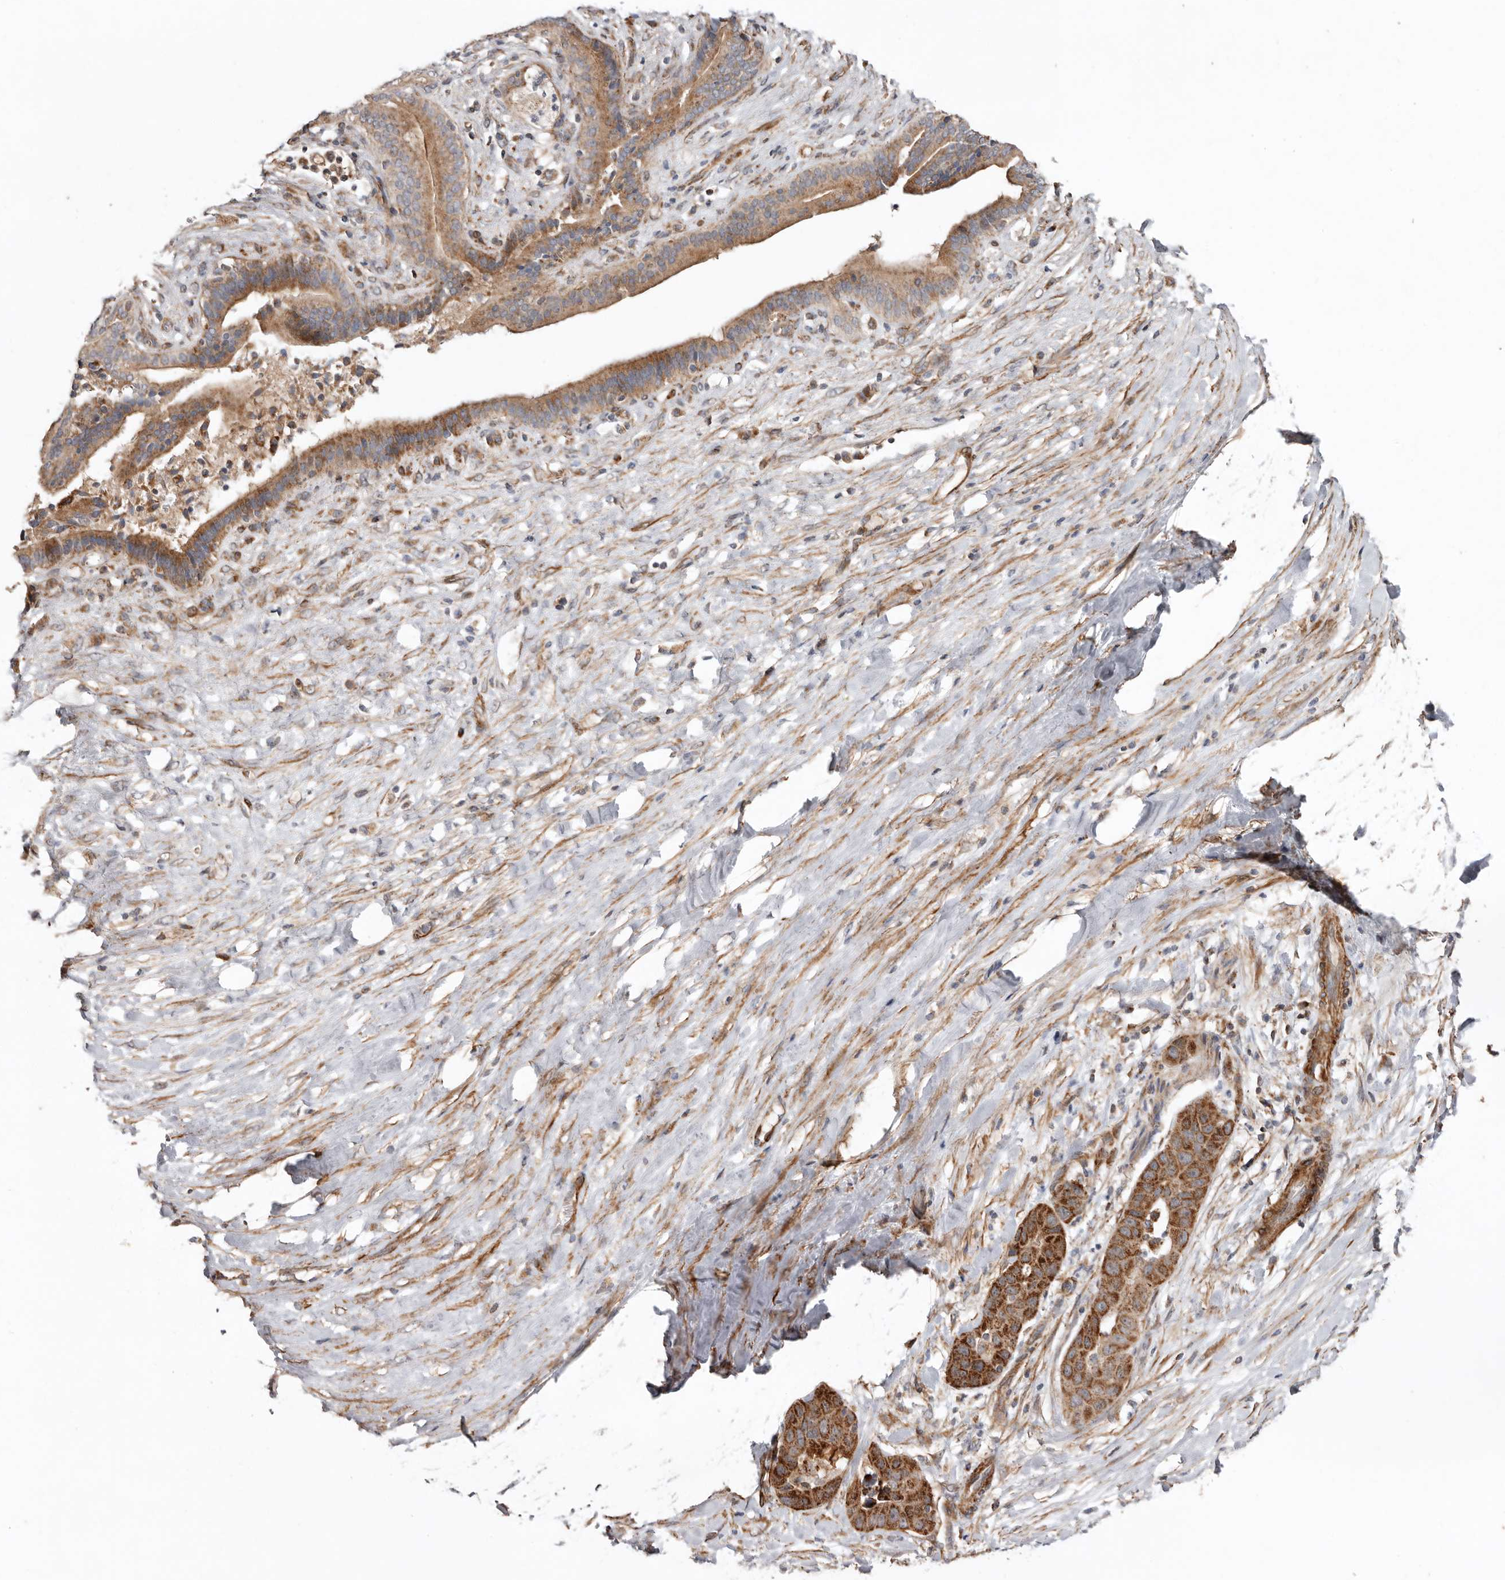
{"staining": {"intensity": "strong", "quantity": ">75%", "location": "cytoplasmic/membranous"}, "tissue": "liver cancer", "cell_type": "Tumor cells", "image_type": "cancer", "snomed": [{"axis": "morphology", "description": "Cholangiocarcinoma"}, {"axis": "topography", "description": "Liver"}], "caption": "Protein positivity by immunohistochemistry (IHC) exhibits strong cytoplasmic/membranous expression in approximately >75% of tumor cells in cholangiocarcinoma (liver).", "gene": "PROKR1", "patient": {"sex": "female", "age": 52}}